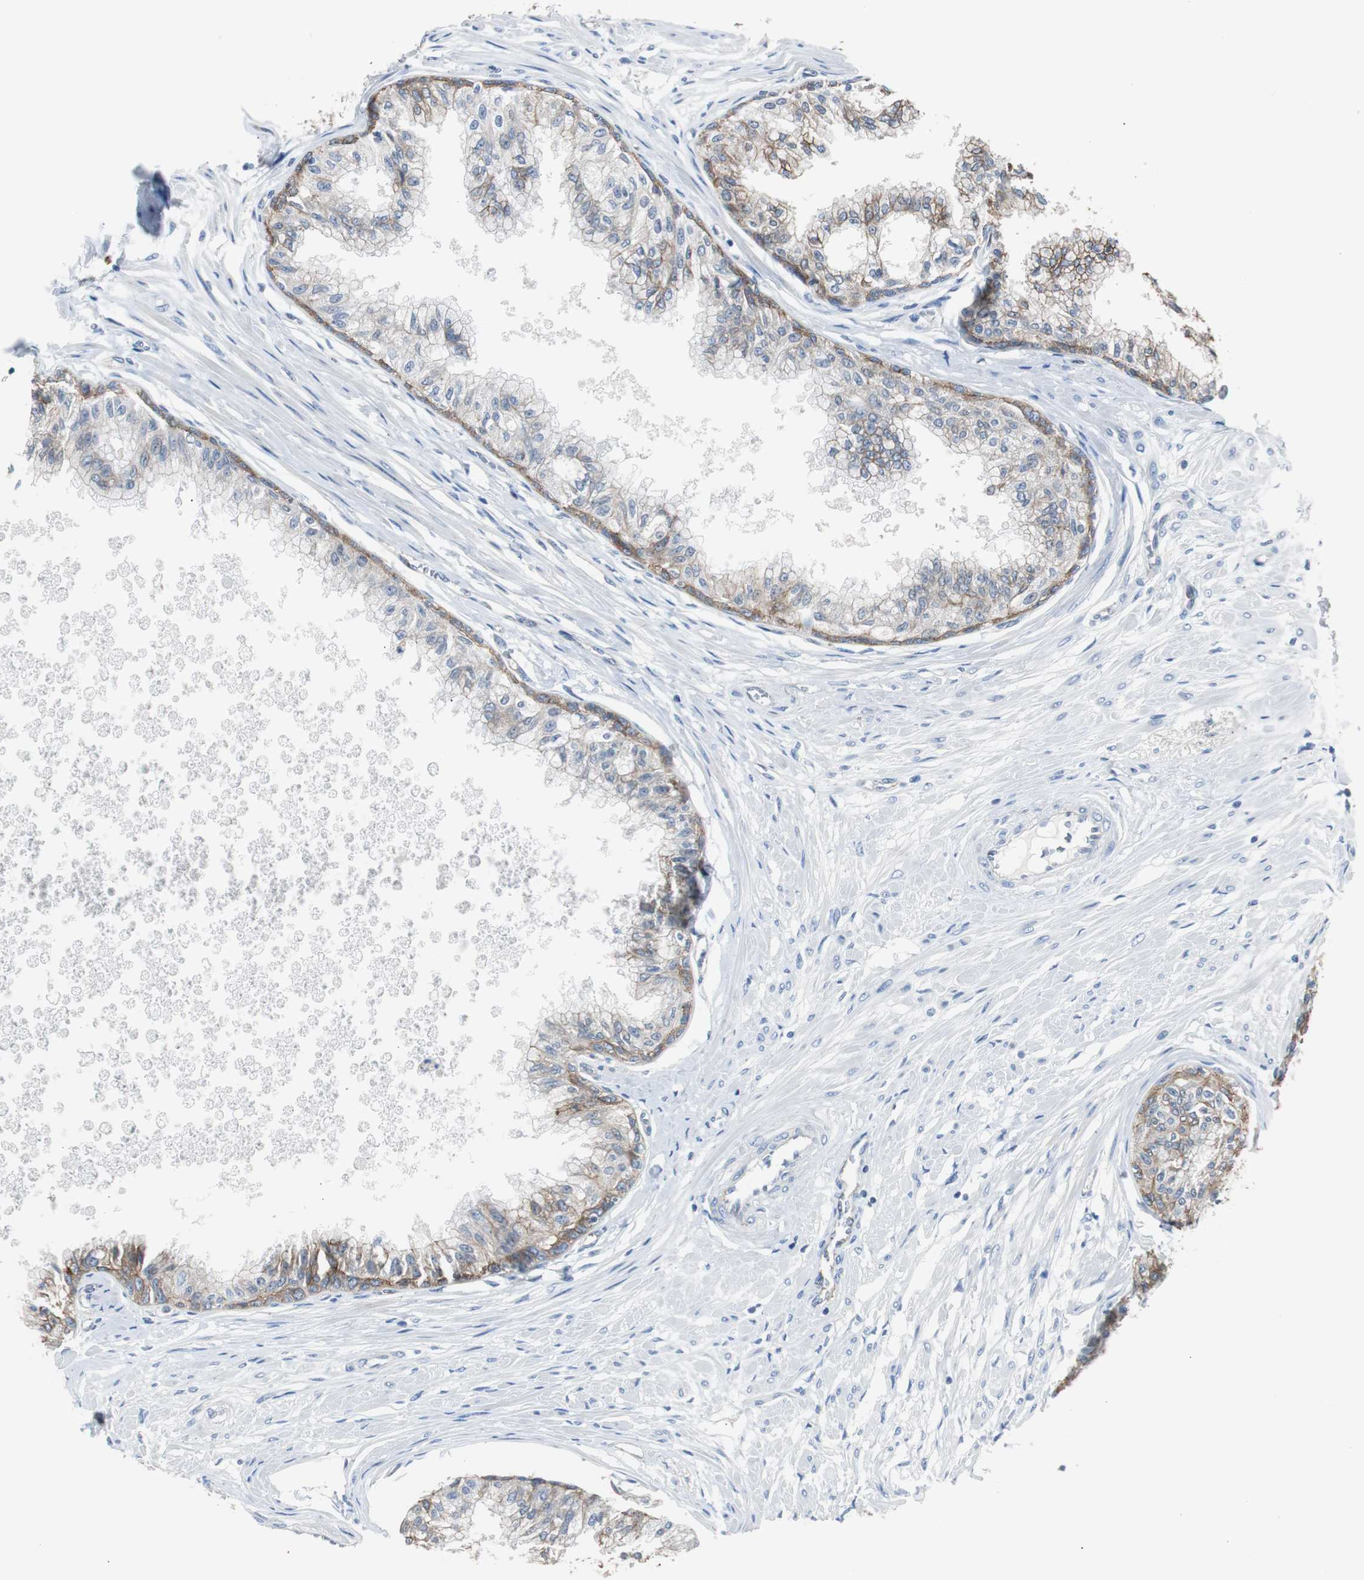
{"staining": {"intensity": "strong", "quantity": ">75%", "location": "cytoplasmic/membranous"}, "tissue": "prostate", "cell_type": "Glandular cells", "image_type": "normal", "snomed": [{"axis": "morphology", "description": "Normal tissue, NOS"}, {"axis": "topography", "description": "Prostate"}, {"axis": "topography", "description": "Seminal veicle"}], "caption": "Immunohistochemistry (IHC) of unremarkable human prostate exhibits high levels of strong cytoplasmic/membranous staining in about >75% of glandular cells.", "gene": "STXBP4", "patient": {"sex": "male", "age": 60}}